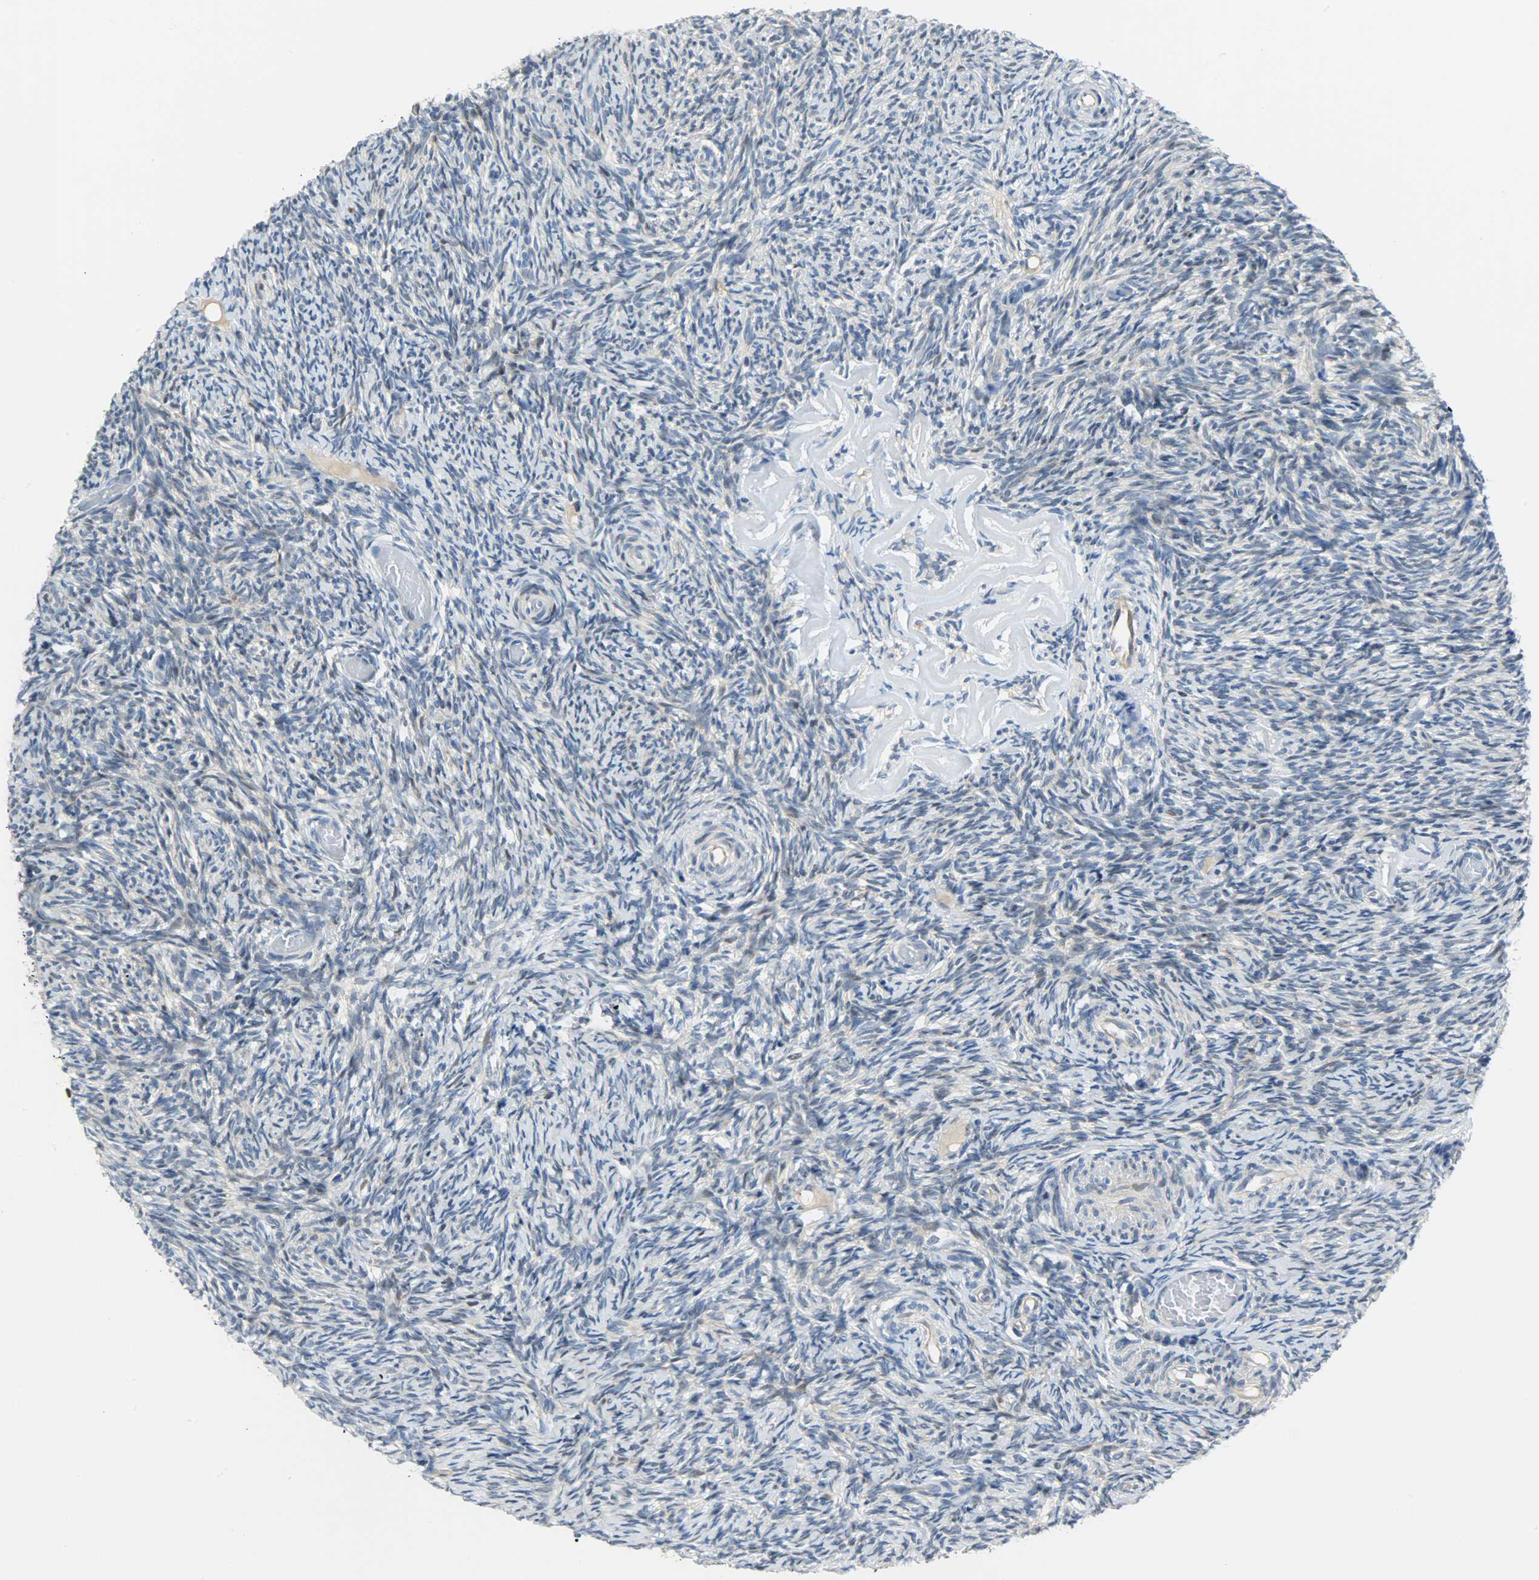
{"staining": {"intensity": "negative", "quantity": "none", "location": "none"}, "tissue": "ovary", "cell_type": "Ovarian stroma cells", "image_type": "normal", "snomed": [{"axis": "morphology", "description": "Normal tissue, NOS"}, {"axis": "topography", "description": "Ovary"}], "caption": "Immunohistochemistry micrograph of unremarkable human ovary stained for a protein (brown), which reveals no positivity in ovarian stroma cells.", "gene": "EIF4EBP1", "patient": {"sex": "female", "age": 60}}